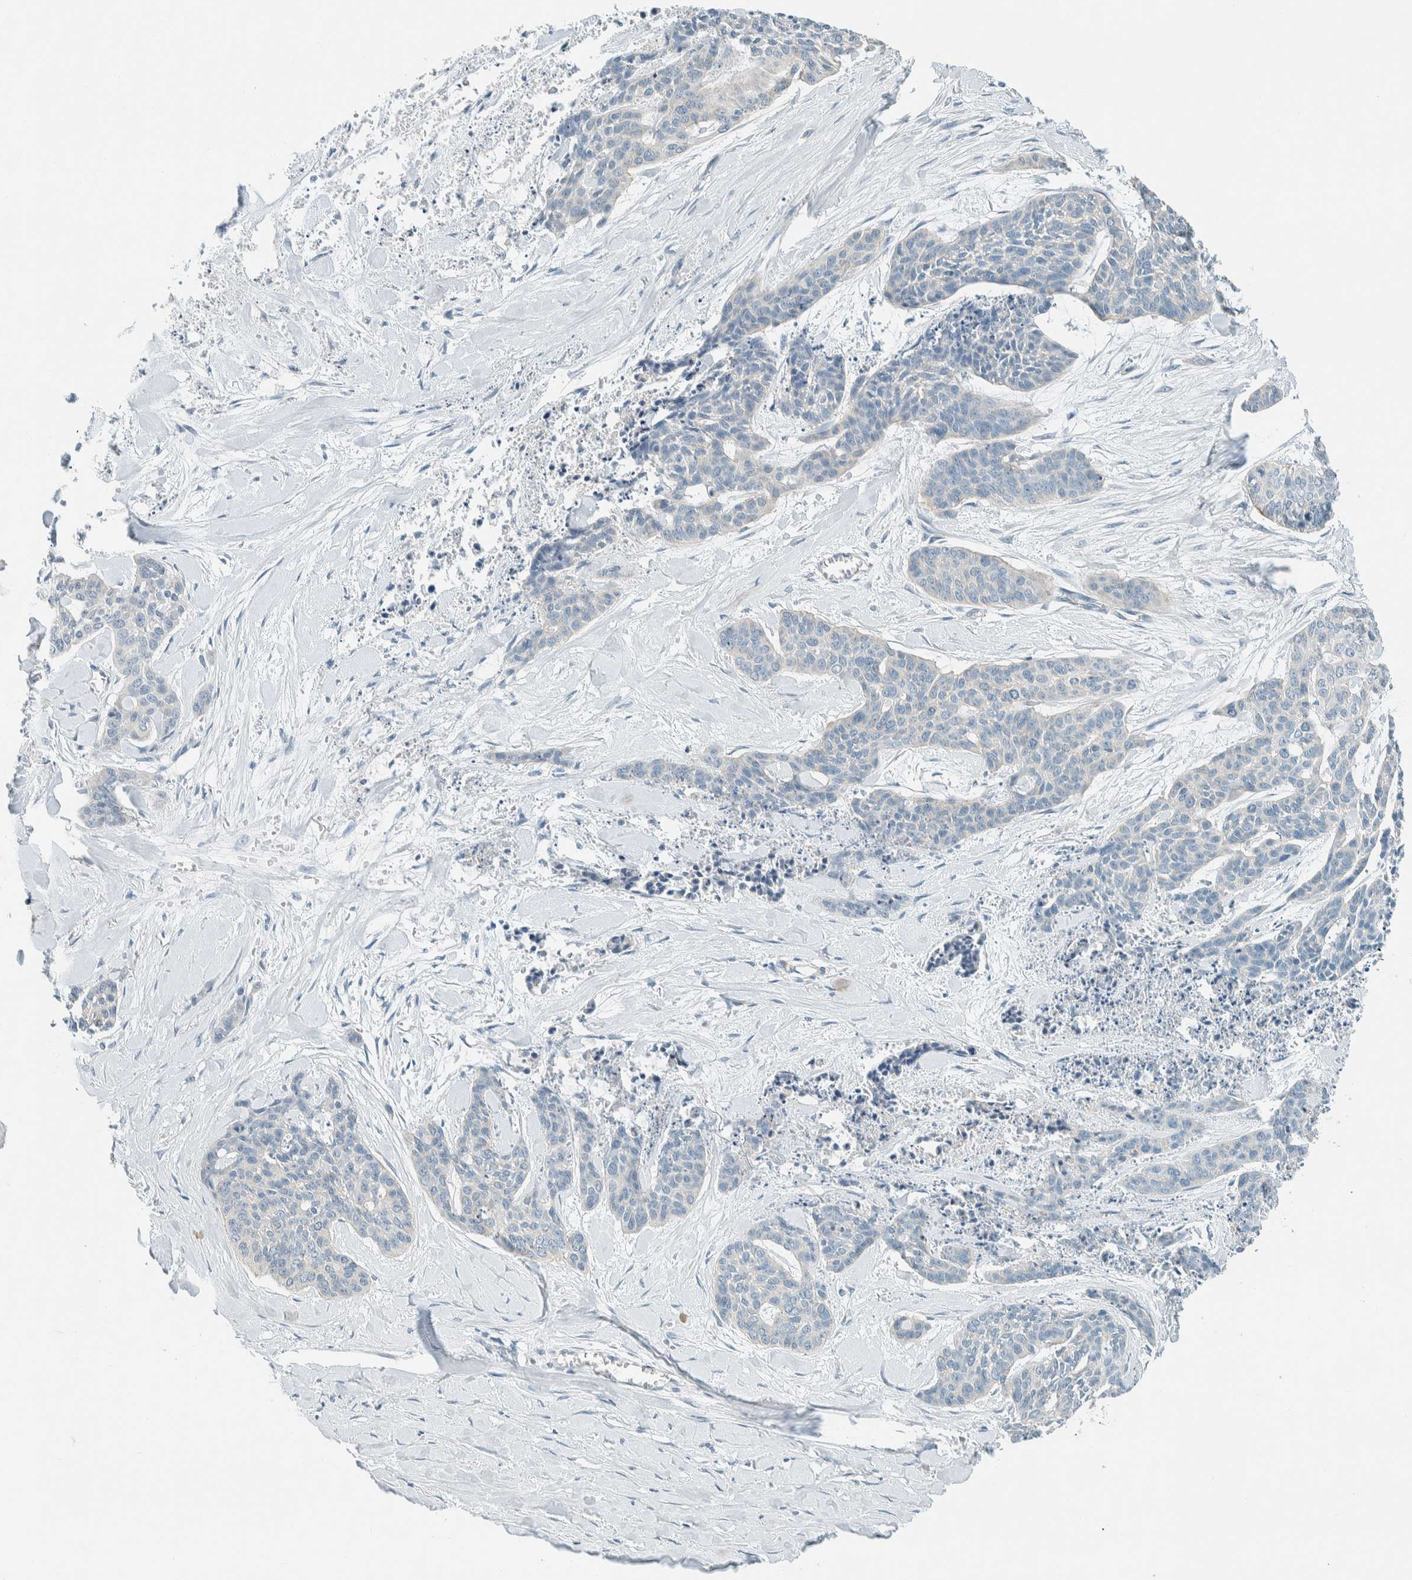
{"staining": {"intensity": "negative", "quantity": "none", "location": "none"}, "tissue": "skin cancer", "cell_type": "Tumor cells", "image_type": "cancer", "snomed": [{"axis": "morphology", "description": "Basal cell carcinoma"}, {"axis": "topography", "description": "Skin"}], "caption": "Photomicrograph shows no protein positivity in tumor cells of skin basal cell carcinoma tissue.", "gene": "SLFN12", "patient": {"sex": "female", "age": 64}}